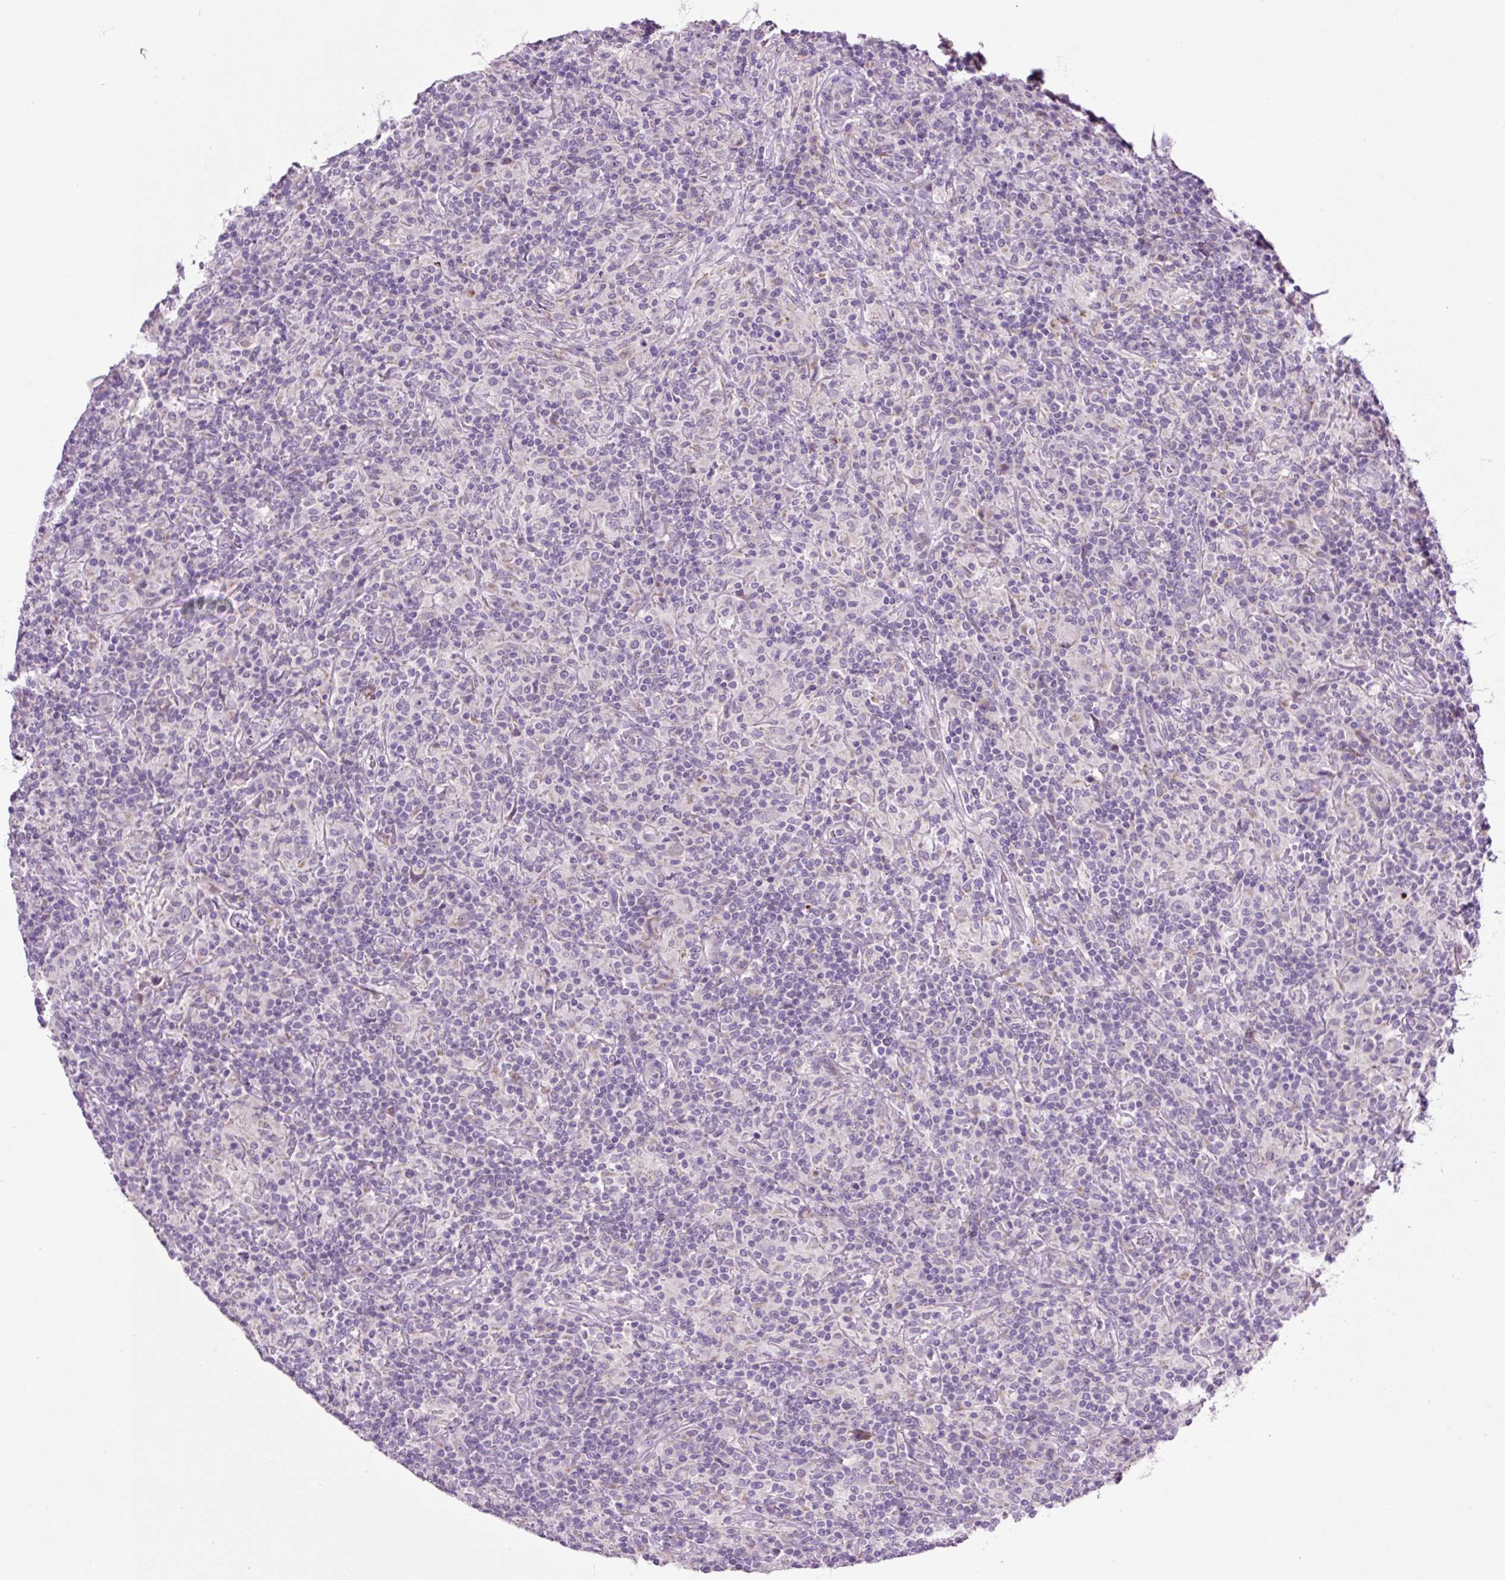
{"staining": {"intensity": "negative", "quantity": "none", "location": "none"}, "tissue": "lymphoma", "cell_type": "Tumor cells", "image_type": "cancer", "snomed": [{"axis": "morphology", "description": "Hodgkin's disease, NOS"}, {"axis": "topography", "description": "Lymph node"}], "caption": "DAB (3,3'-diaminobenzidine) immunohistochemical staining of human lymphoma shows no significant positivity in tumor cells.", "gene": "OGDHL", "patient": {"sex": "male", "age": 70}}